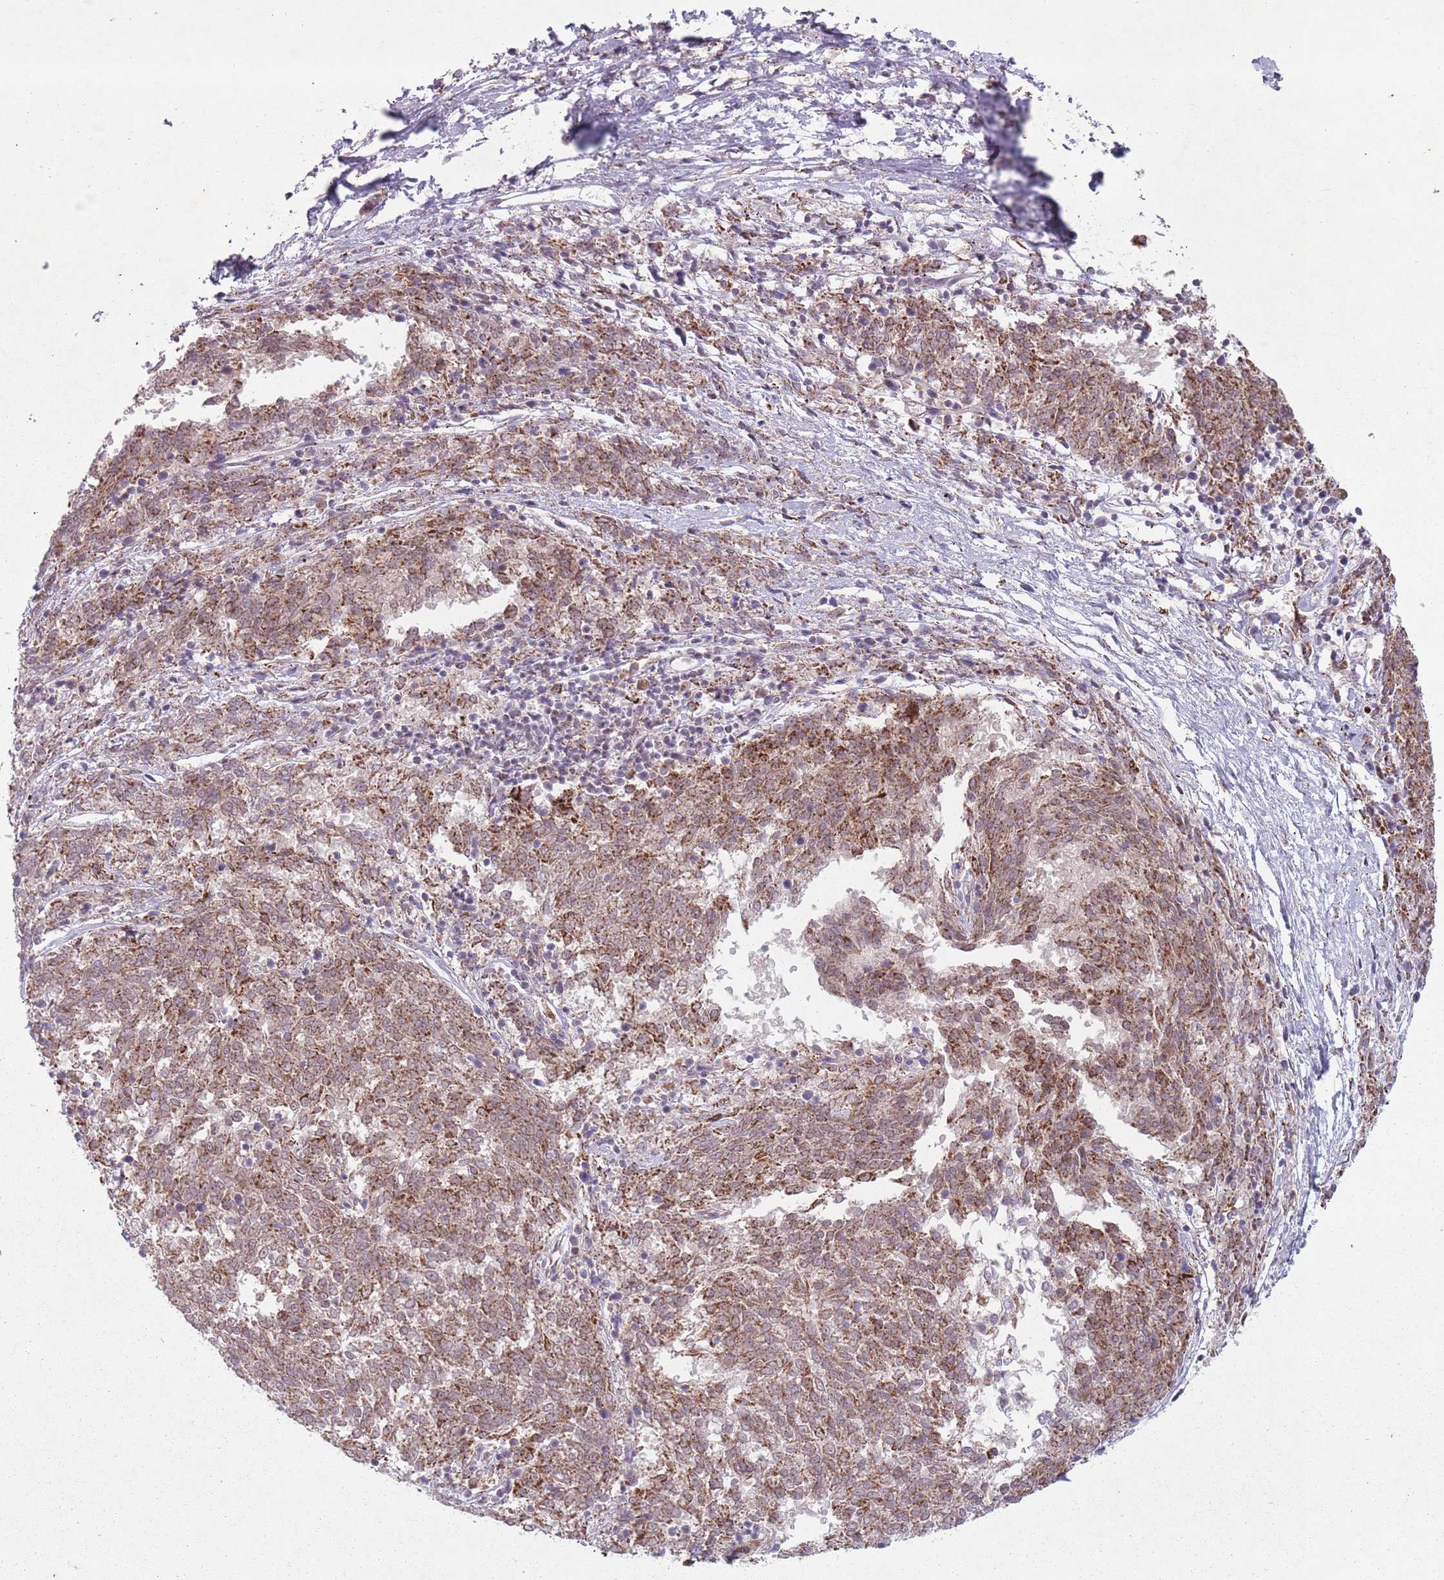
{"staining": {"intensity": "moderate", "quantity": ">75%", "location": "cytoplasmic/membranous"}, "tissue": "melanoma", "cell_type": "Tumor cells", "image_type": "cancer", "snomed": [{"axis": "morphology", "description": "Malignant melanoma, NOS"}, {"axis": "topography", "description": "Skin"}], "caption": "This micrograph demonstrates malignant melanoma stained with immunohistochemistry to label a protein in brown. The cytoplasmic/membranous of tumor cells show moderate positivity for the protein. Nuclei are counter-stained blue.", "gene": "OR10Q1", "patient": {"sex": "female", "age": 72}}